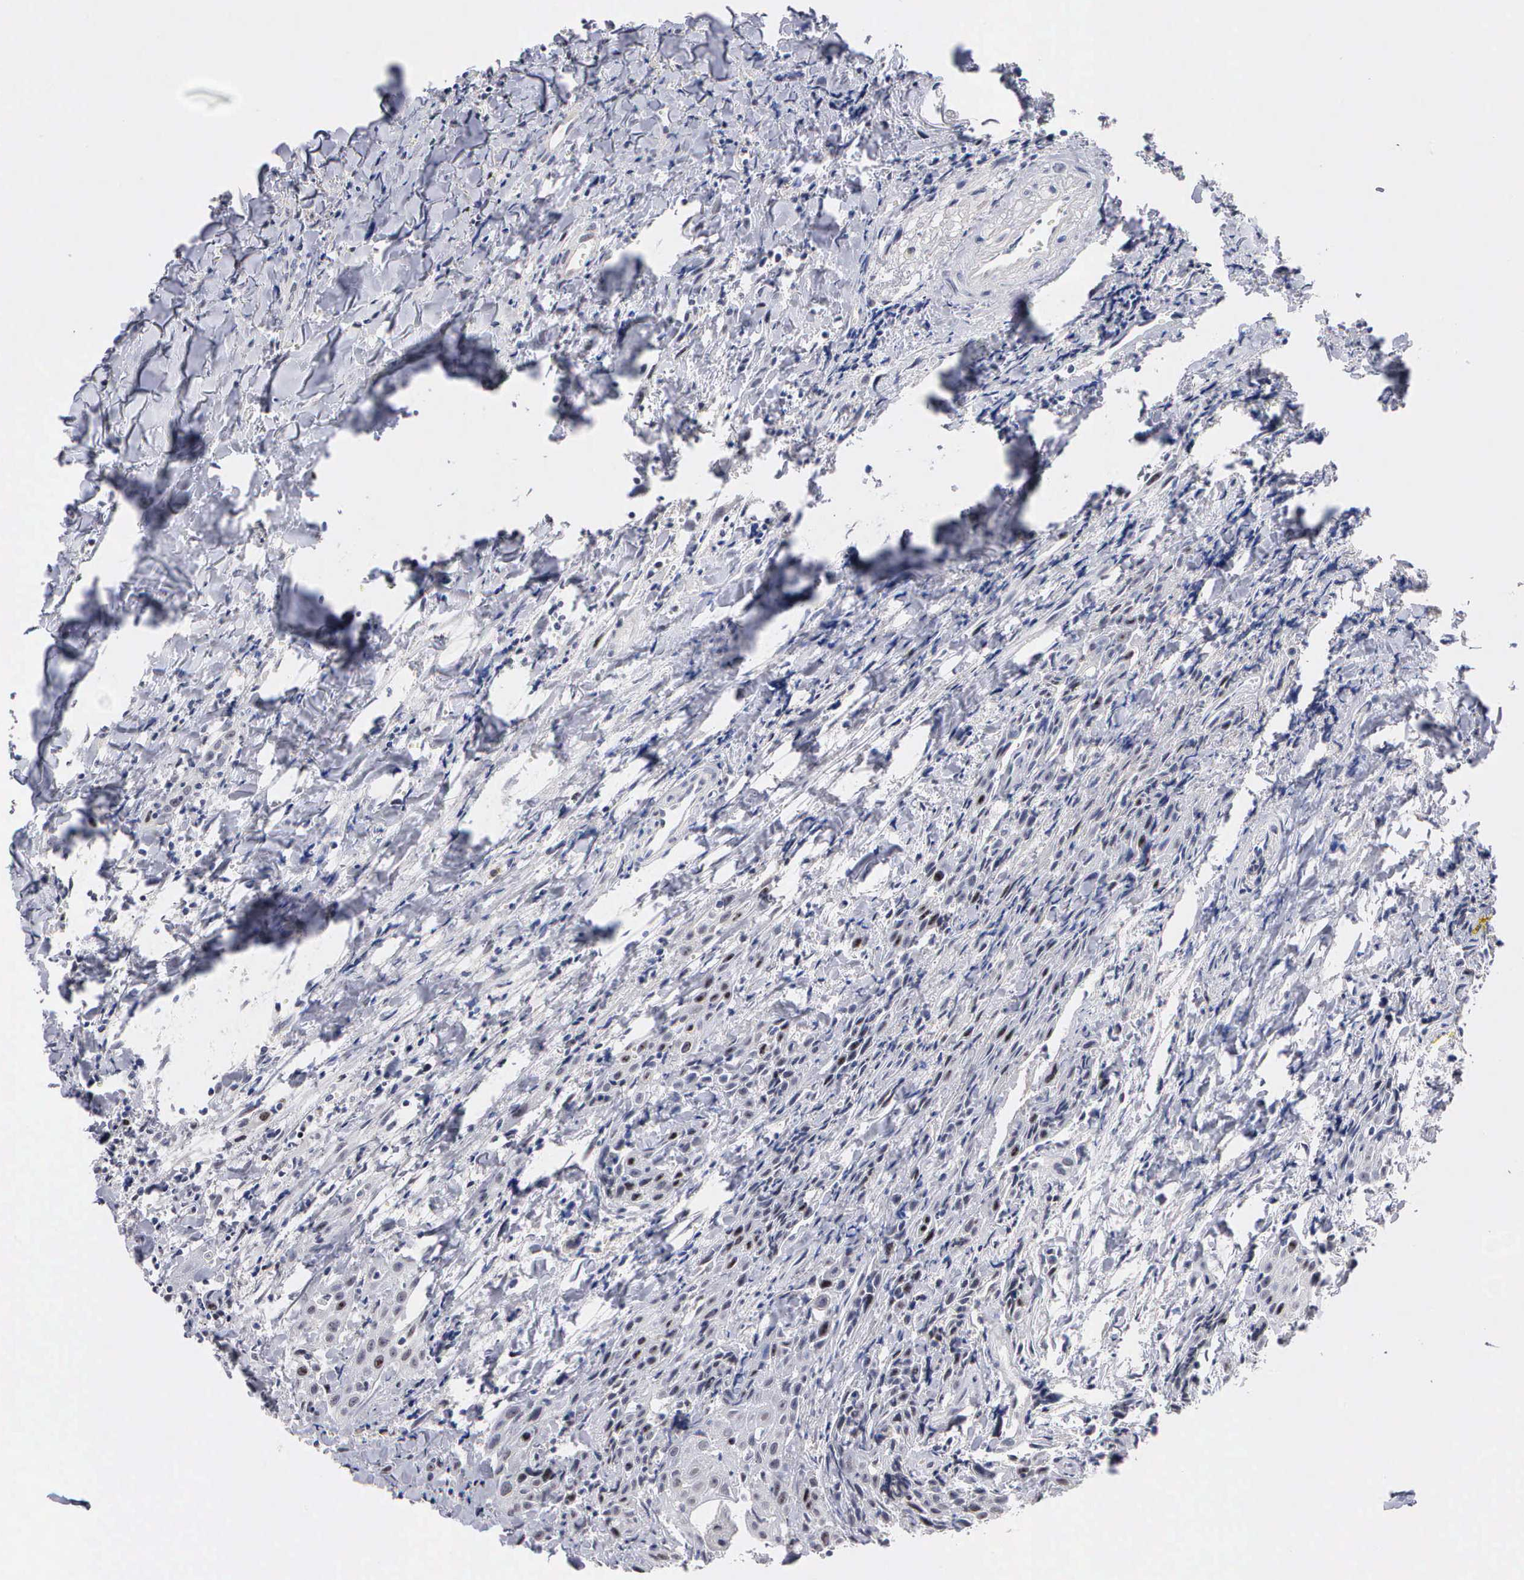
{"staining": {"intensity": "moderate", "quantity": "<25%", "location": "nuclear"}, "tissue": "head and neck cancer", "cell_type": "Tumor cells", "image_type": "cancer", "snomed": [{"axis": "morphology", "description": "Squamous cell carcinoma, NOS"}, {"axis": "topography", "description": "Oral tissue"}, {"axis": "topography", "description": "Head-Neck"}], "caption": "Tumor cells reveal moderate nuclear positivity in approximately <25% of cells in head and neck squamous cell carcinoma.", "gene": "KDM6A", "patient": {"sex": "female", "age": 82}}